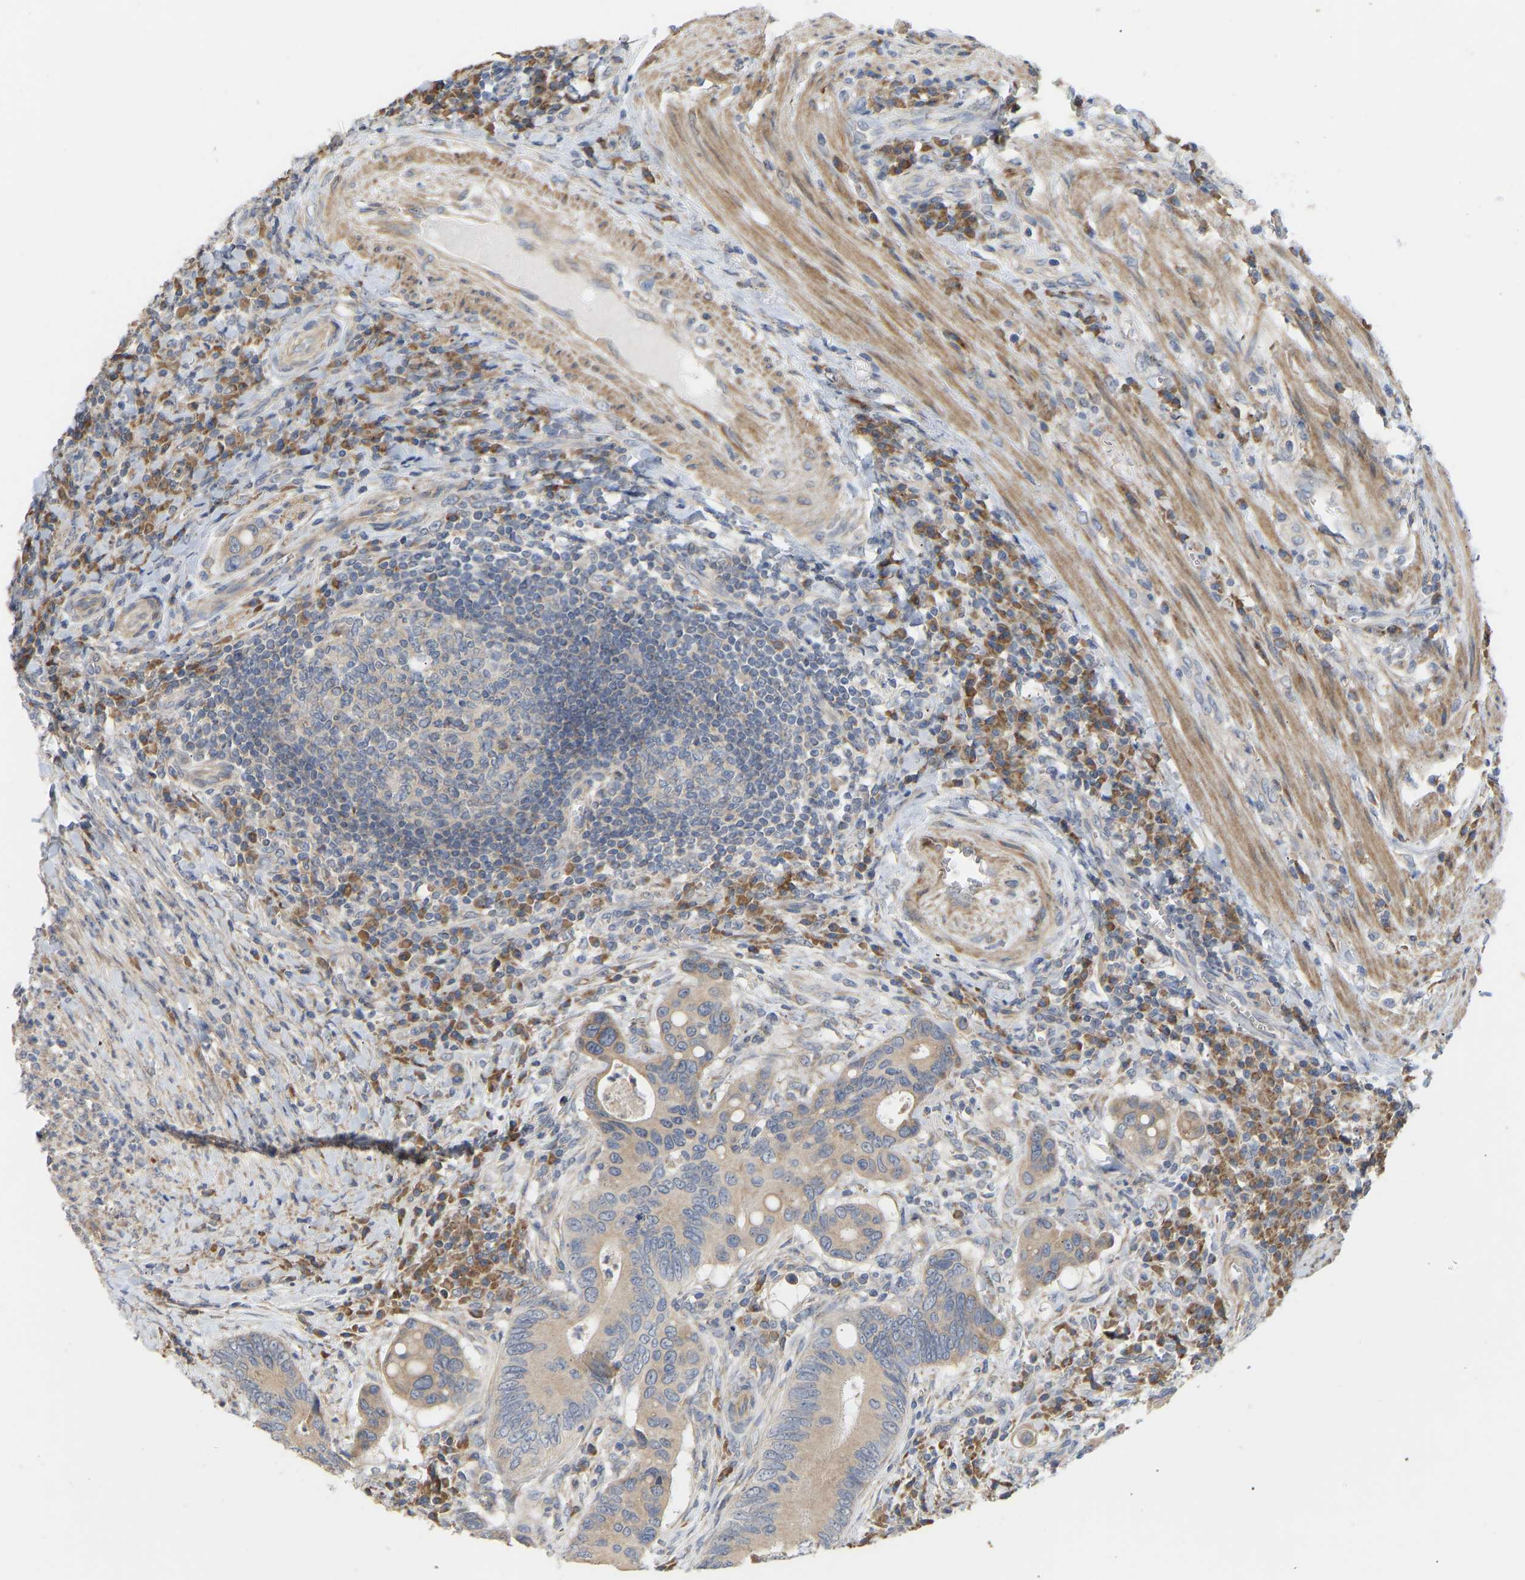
{"staining": {"intensity": "weak", "quantity": "25%-75%", "location": "cytoplasmic/membranous"}, "tissue": "colorectal cancer", "cell_type": "Tumor cells", "image_type": "cancer", "snomed": [{"axis": "morphology", "description": "Inflammation, NOS"}, {"axis": "morphology", "description": "Adenocarcinoma, NOS"}, {"axis": "topography", "description": "Colon"}], "caption": "Immunohistochemical staining of colorectal cancer shows weak cytoplasmic/membranous protein expression in approximately 25%-75% of tumor cells. Ihc stains the protein of interest in brown and the nuclei are stained blue.", "gene": "HACD2", "patient": {"sex": "male", "age": 72}}